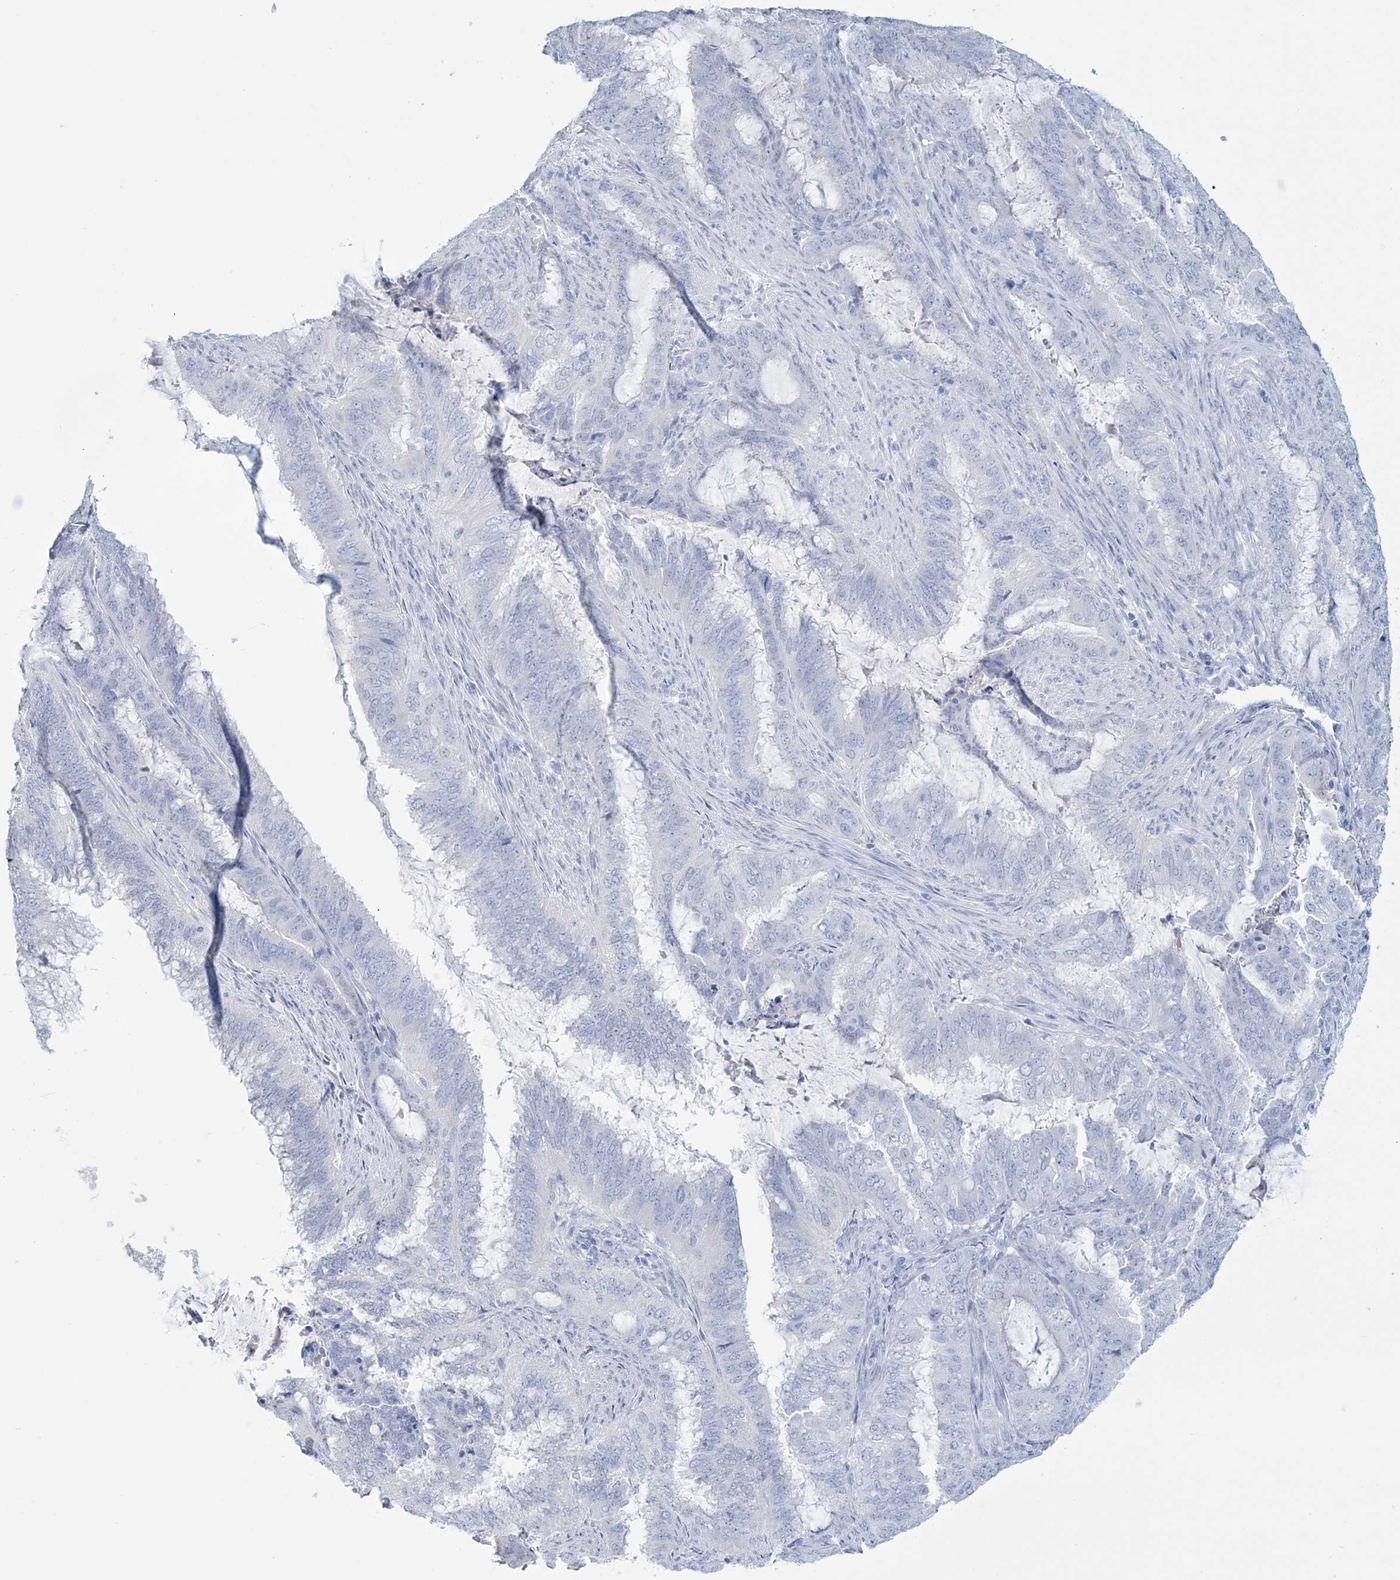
{"staining": {"intensity": "negative", "quantity": "none", "location": "none"}, "tissue": "endometrial cancer", "cell_type": "Tumor cells", "image_type": "cancer", "snomed": [{"axis": "morphology", "description": "Adenocarcinoma, NOS"}, {"axis": "topography", "description": "Endometrium"}], "caption": "An image of endometrial adenocarcinoma stained for a protein reveals no brown staining in tumor cells.", "gene": "DPCD", "patient": {"sex": "female", "age": 51}}